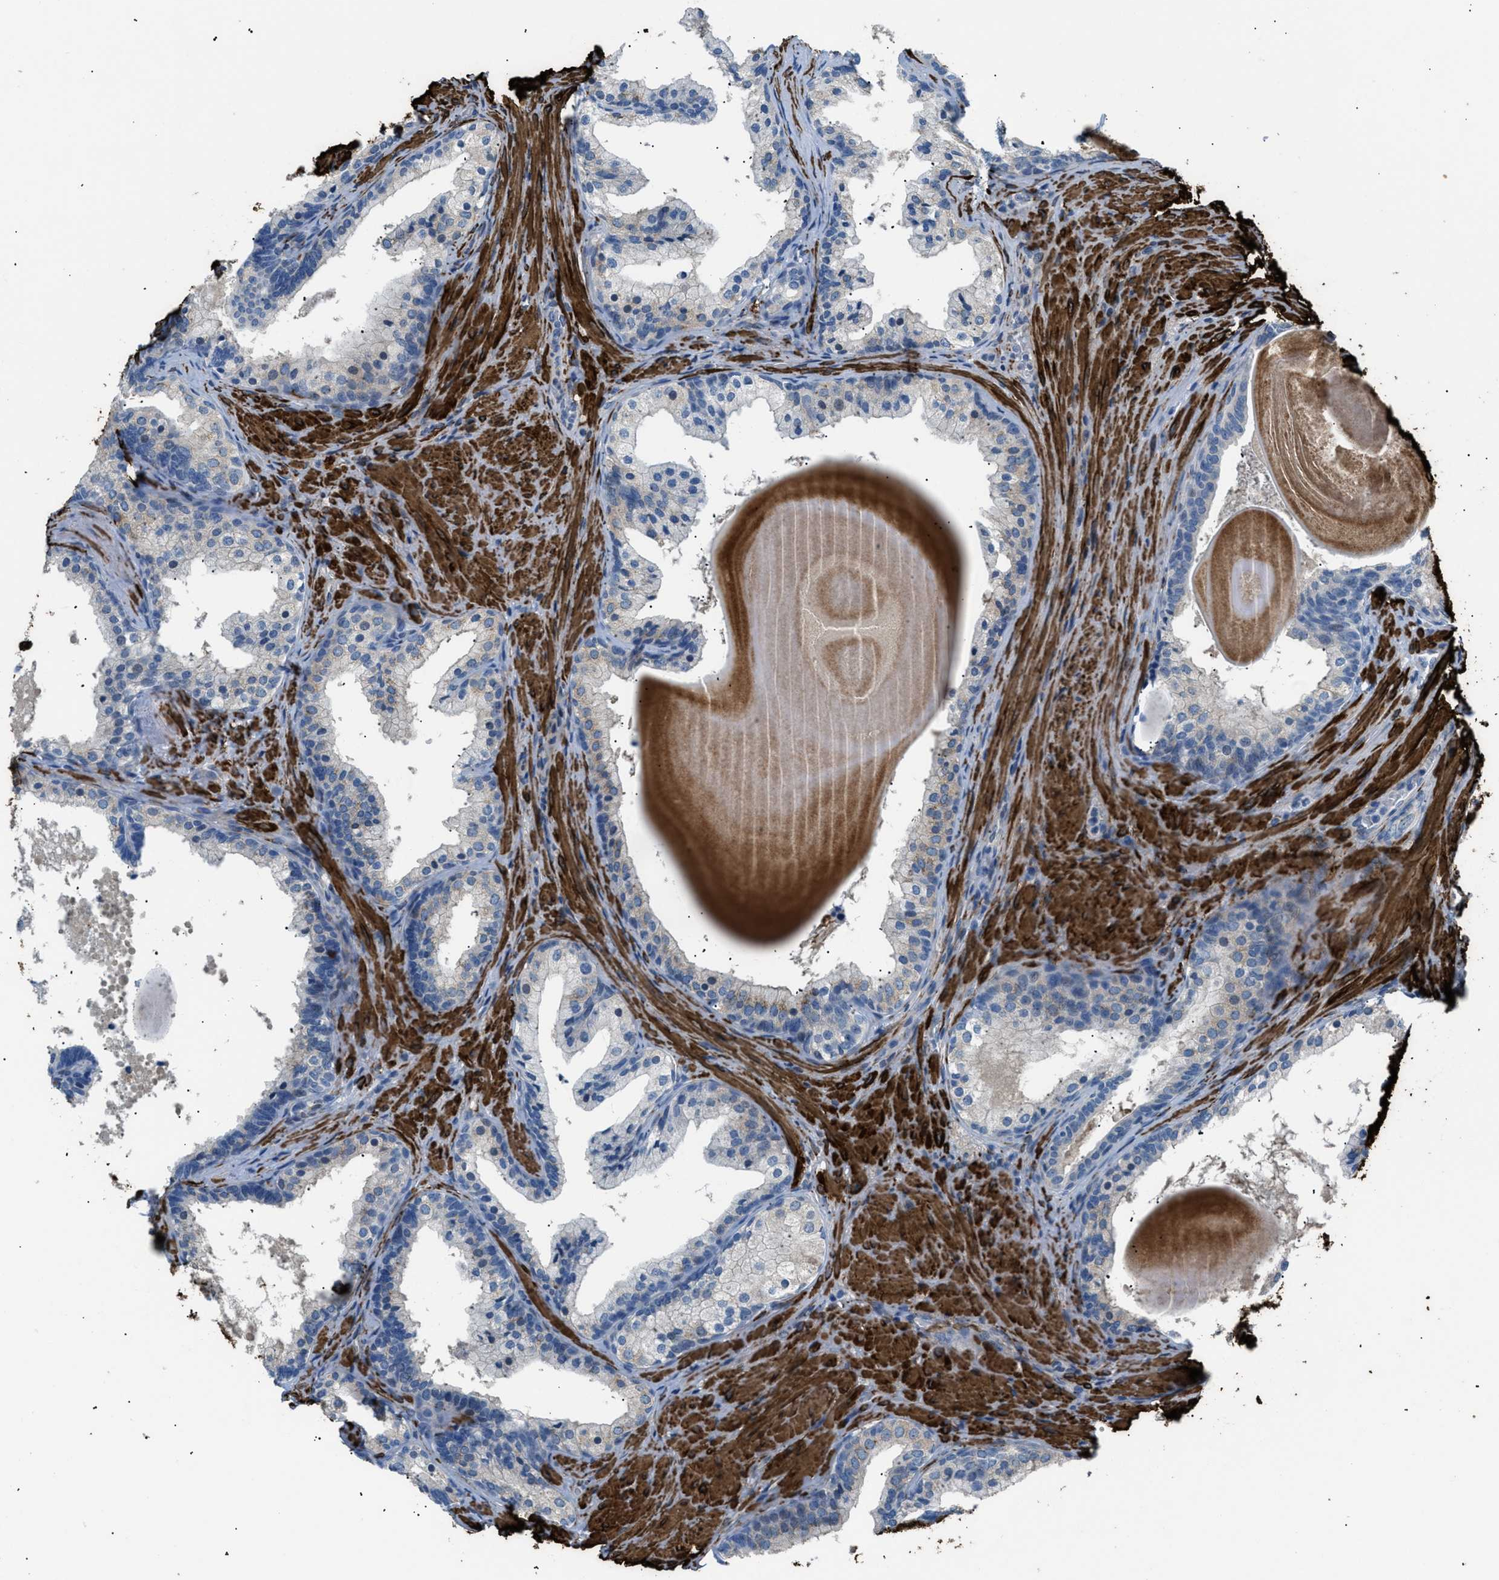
{"staining": {"intensity": "weak", "quantity": "<25%", "location": "cytoplasmic/membranous"}, "tissue": "prostate cancer", "cell_type": "Tumor cells", "image_type": "cancer", "snomed": [{"axis": "morphology", "description": "Adenocarcinoma, Low grade"}, {"axis": "topography", "description": "Prostate"}], "caption": "This is a micrograph of immunohistochemistry (IHC) staining of adenocarcinoma (low-grade) (prostate), which shows no positivity in tumor cells.", "gene": "ICA1", "patient": {"sex": "male", "age": 69}}